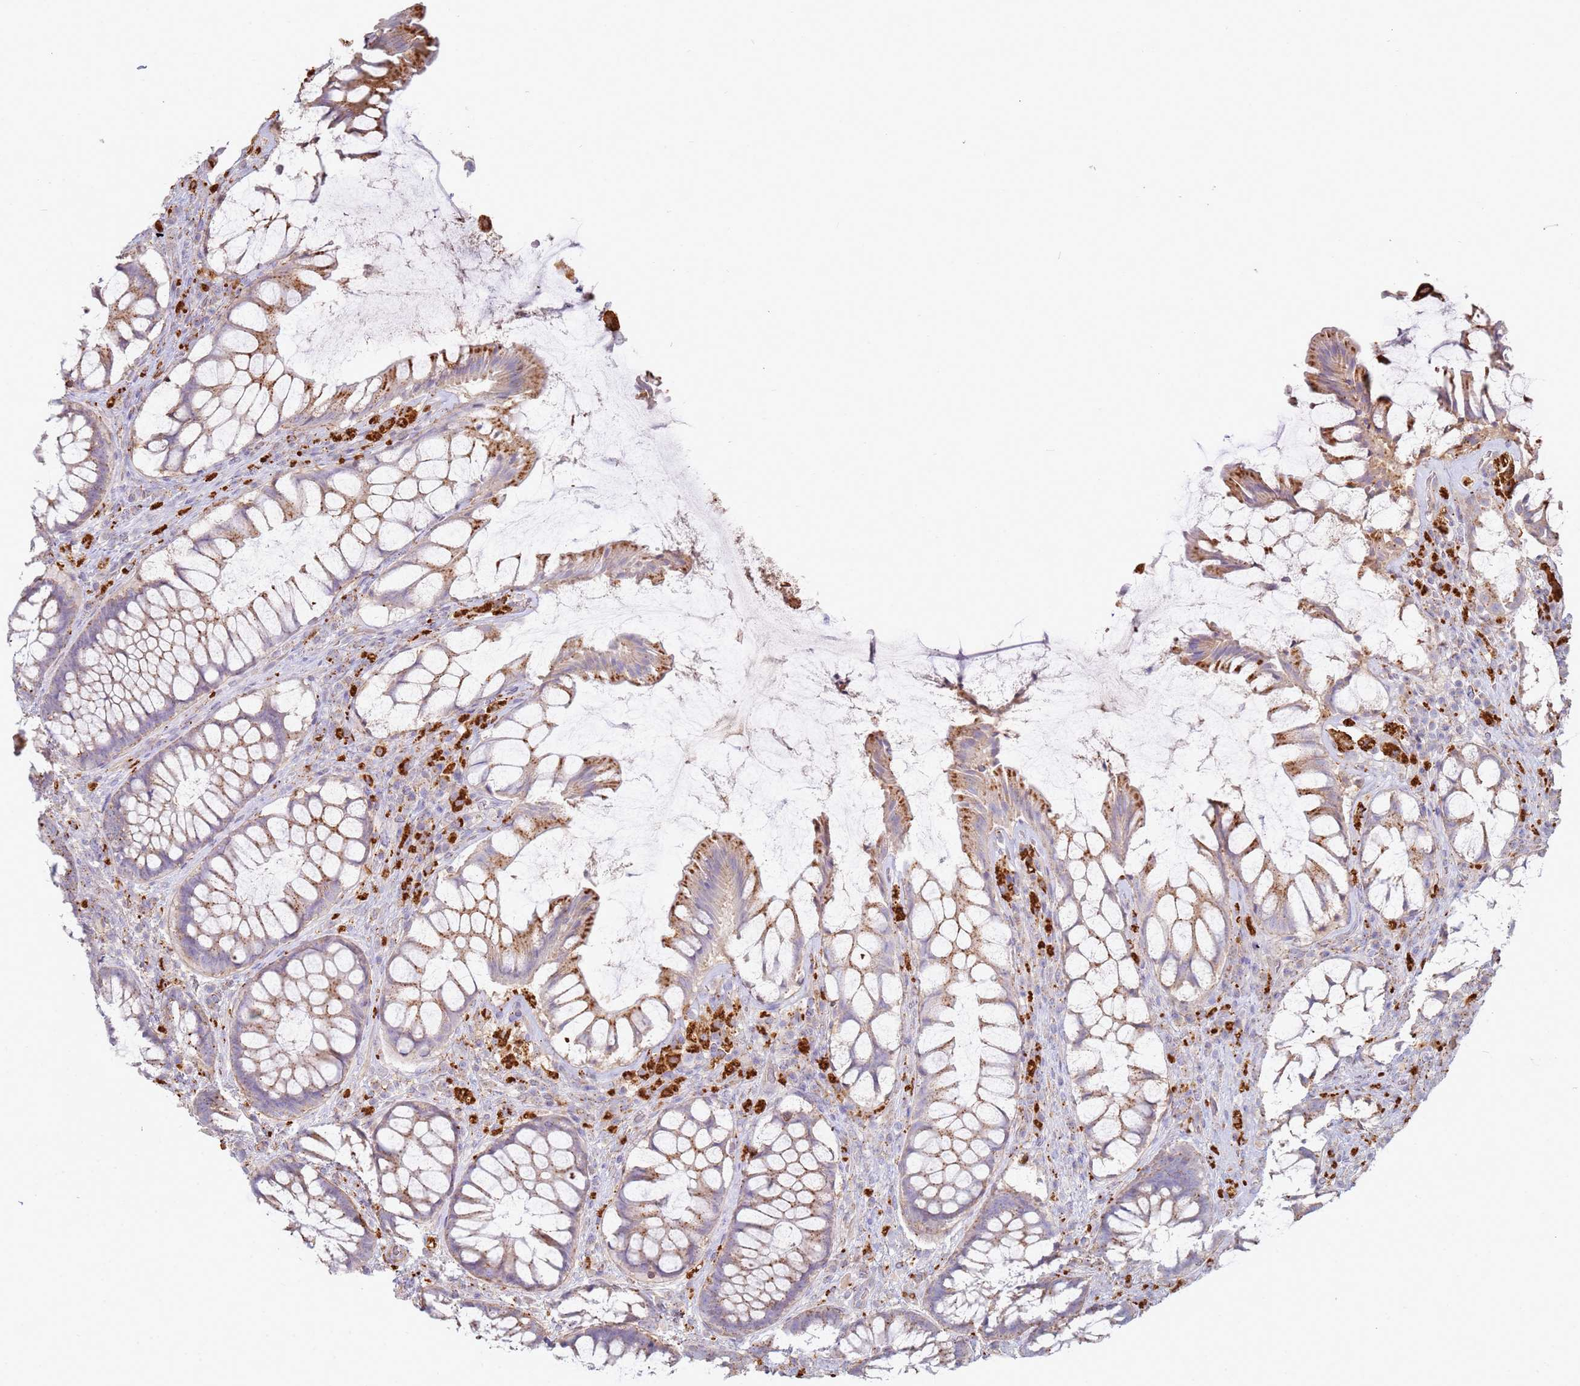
{"staining": {"intensity": "moderate", "quantity": ">75%", "location": "cytoplasmic/membranous"}, "tissue": "rectum", "cell_type": "Glandular cells", "image_type": "normal", "snomed": [{"axis": "morphology", "description": "Normal tissue, NOS"}, {"axis": "topography", "description": "Rectum"}], "caption": "Moderate cytoplasmic/membranous protein positivity is seen in about >75% of glandular cells in rectum.", "gene": "TMEM229B", "patient": {"sex": "female", "age": 58}}